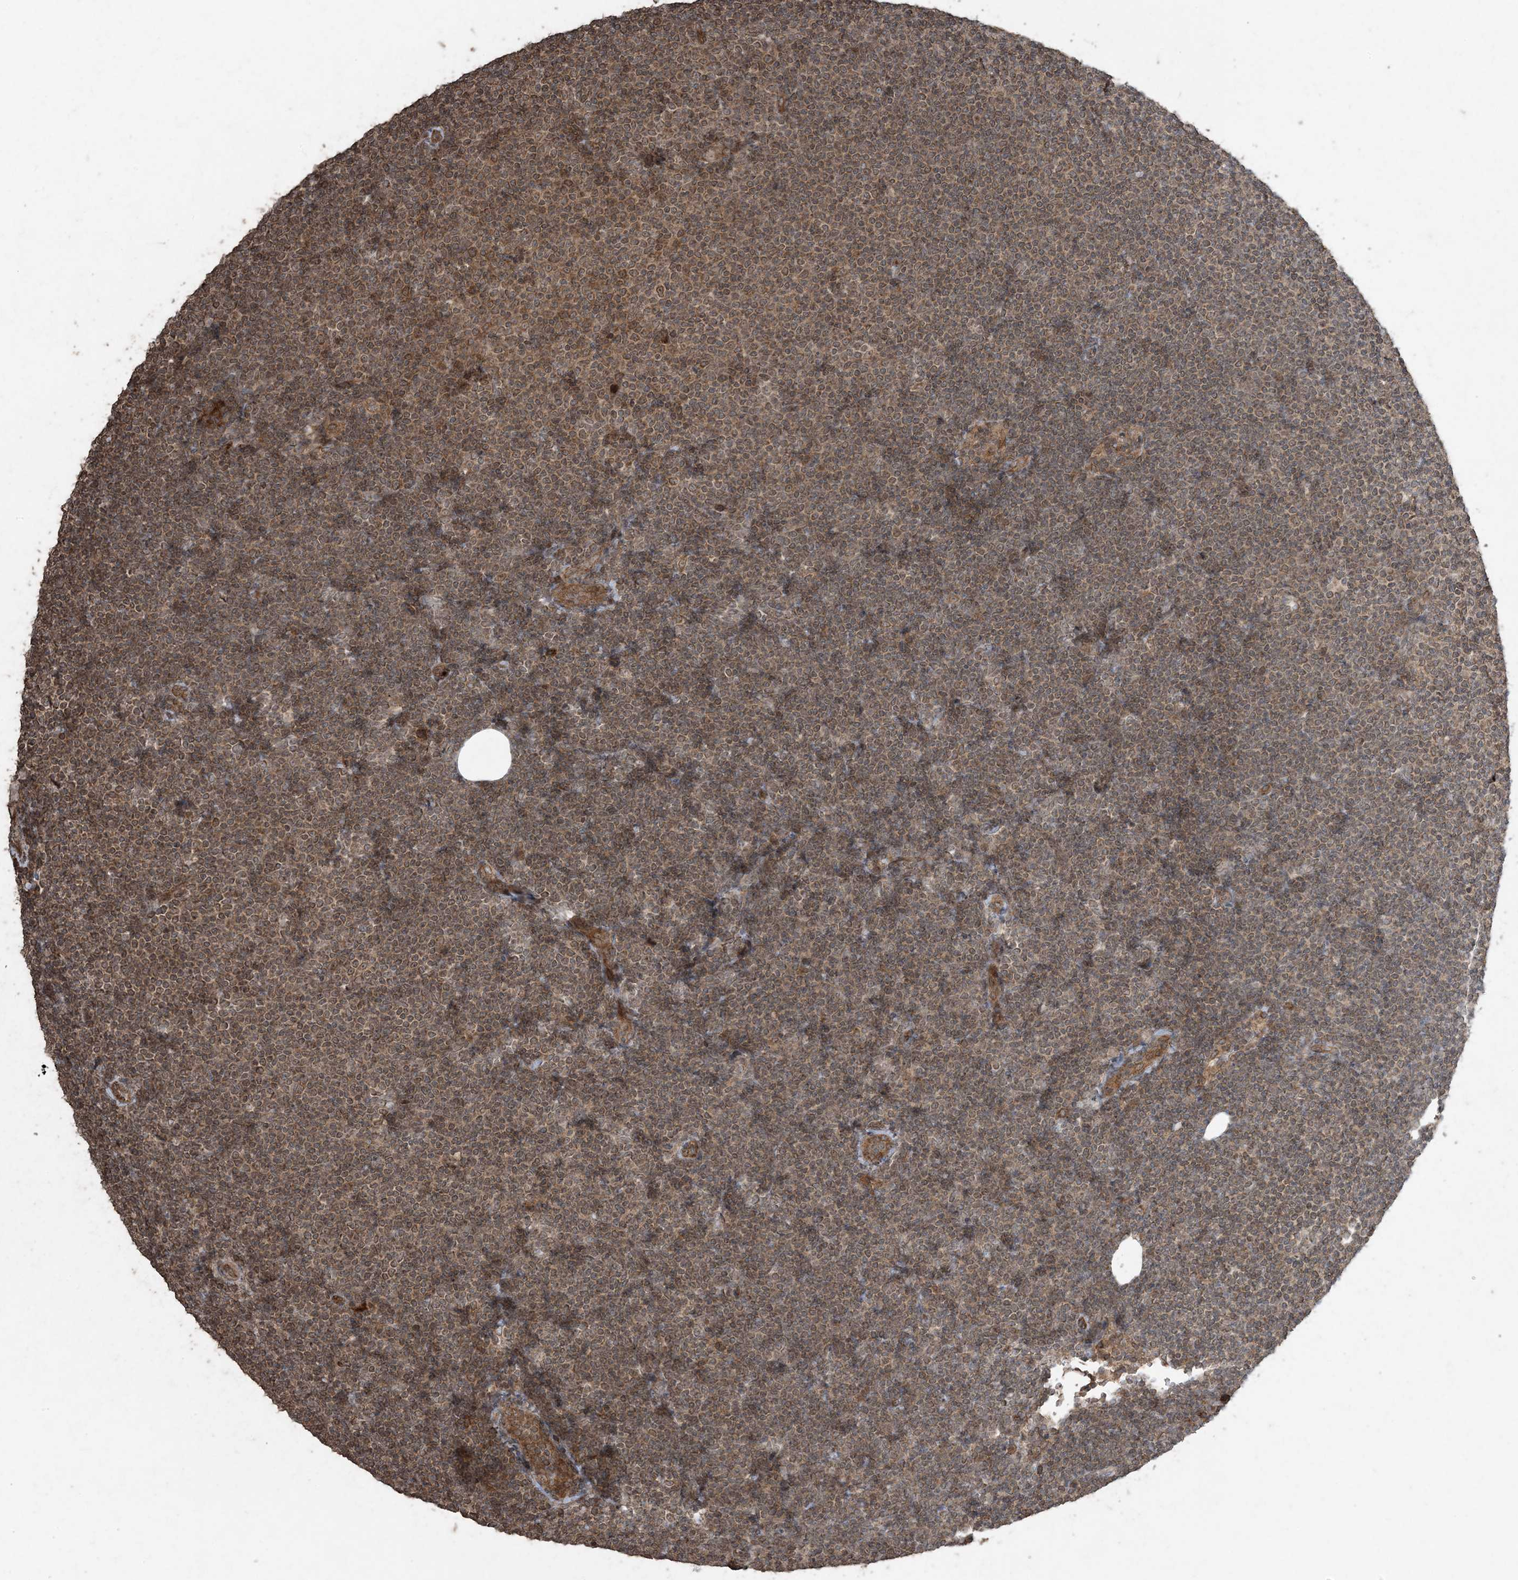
{"staining": {"intensity": "moderate", "quantity": ">75%", "location": "cytoplasmic/membranous"}, "tissue": "lymphoma", "cell_type": "Tumor cells", "image_type": "cancer", "snomed": [{"axis": "morphology", "description": "Malignant lymphoma, non-Hodgkin's type, Low grade"}, {"axis": "topography", "description": "Lymph node"}], "caption": "An immunohistochemistry (IHC) histopathology image of neoplastic tissue is shown. Protein staining in brown highlights moderate cytoplasmic/membranous positivity in lymphoma within tumor cells.", "gene": "DDX19B", "patient": {"sex": "female", "age": 53}}